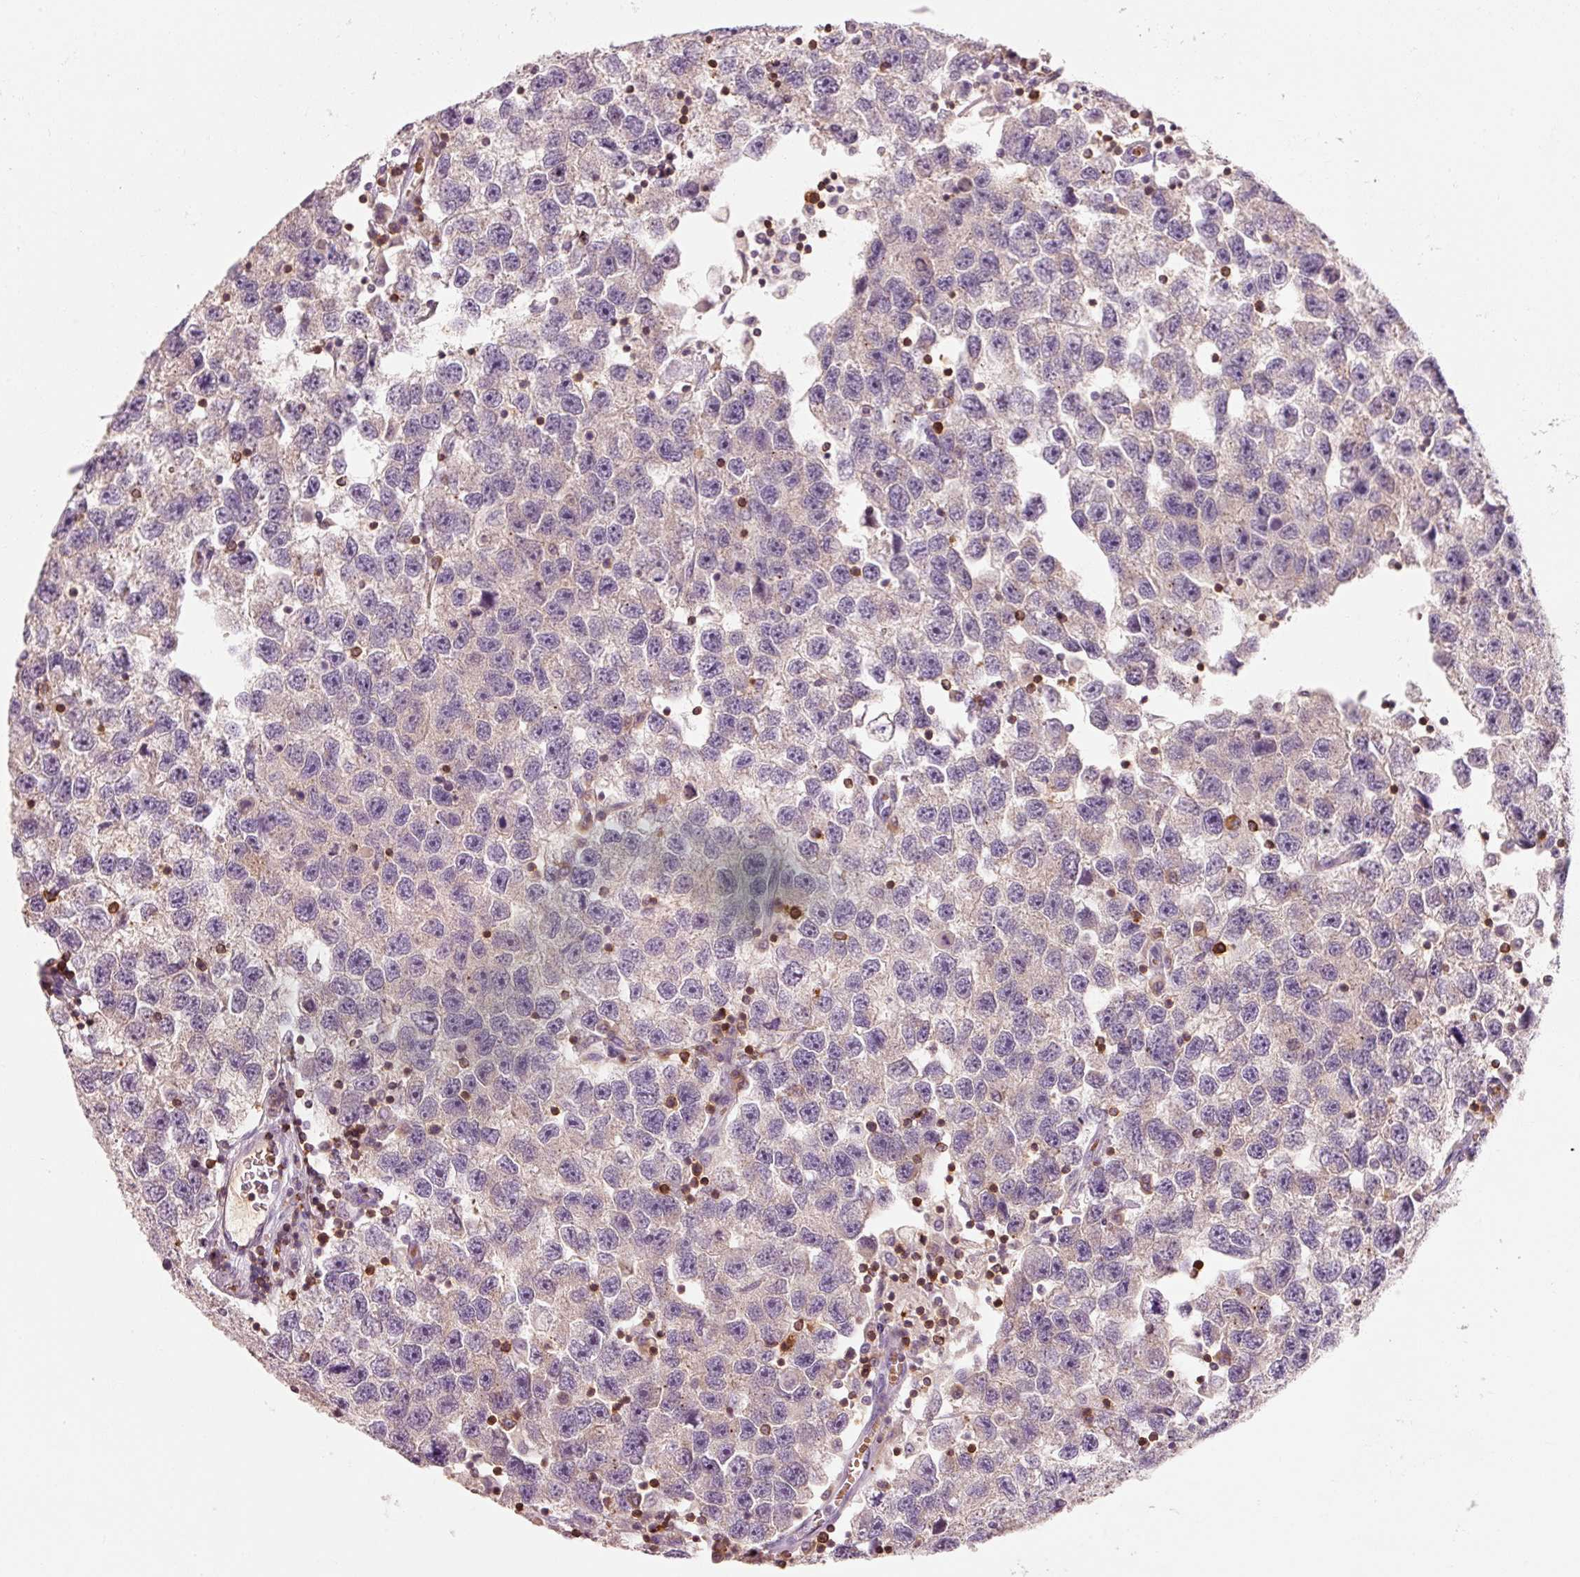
{"staining": {"intensity": "negative", "quantity": "none", "location": "none"}, "tissue": "testis cancer", "cell_type": "Tumor cells", "image_type": "cancer", "snomed": [{"axis": "morphology", "description": "Seminoma, NOS"}, {"axis": "topography", "description": "Testis"}], "caption": "This is a histopathology image of IHC staining of testis cancer, which shows no staining in tumor cells.", "gene": "OR8K1", "patient": {"sex": "male", "age": 26}}